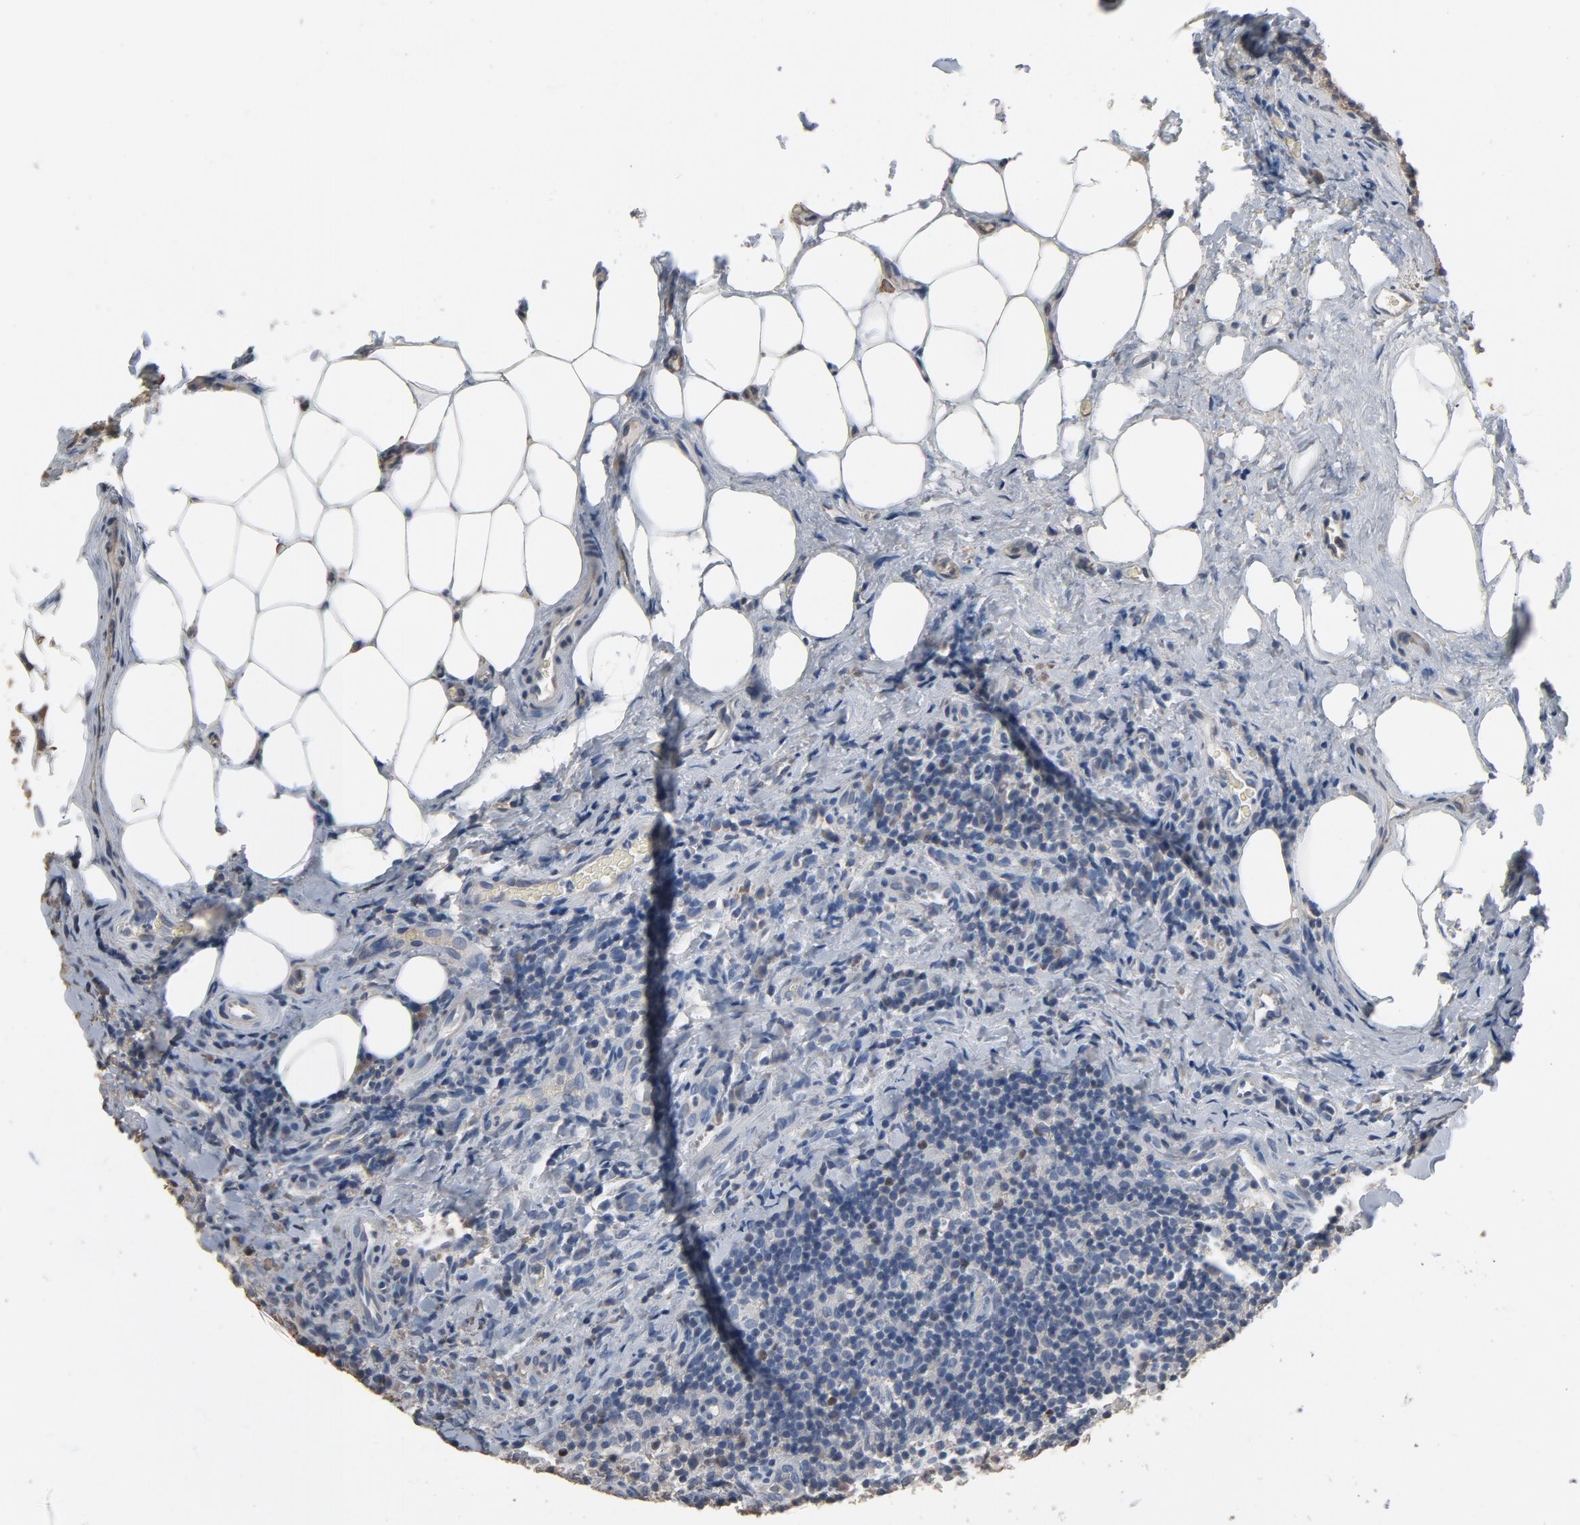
{"staining": {"intensity": "moderate", "quantity": ">75%", "location": "nuclear"}, "tissue": "lymph node", "cell_type": "Germinal center cells", "image_type": "normal", "snomed": [{"axis": "morphology", "description": "Normal tissue, NOS"}, {"axis": "morphology", "description": "Inflammation, NOS"}, {"axis": "topography", "description": "Lymph node"}], "caption": "A high-resolution image shows immunohistochemistry staining of unremarkable lymph node, which exhibits moderate nuclear staining in about >75% of germinal center cells.", "gene": "SOX6", "patient": {"sex": "male", "age": 46}}